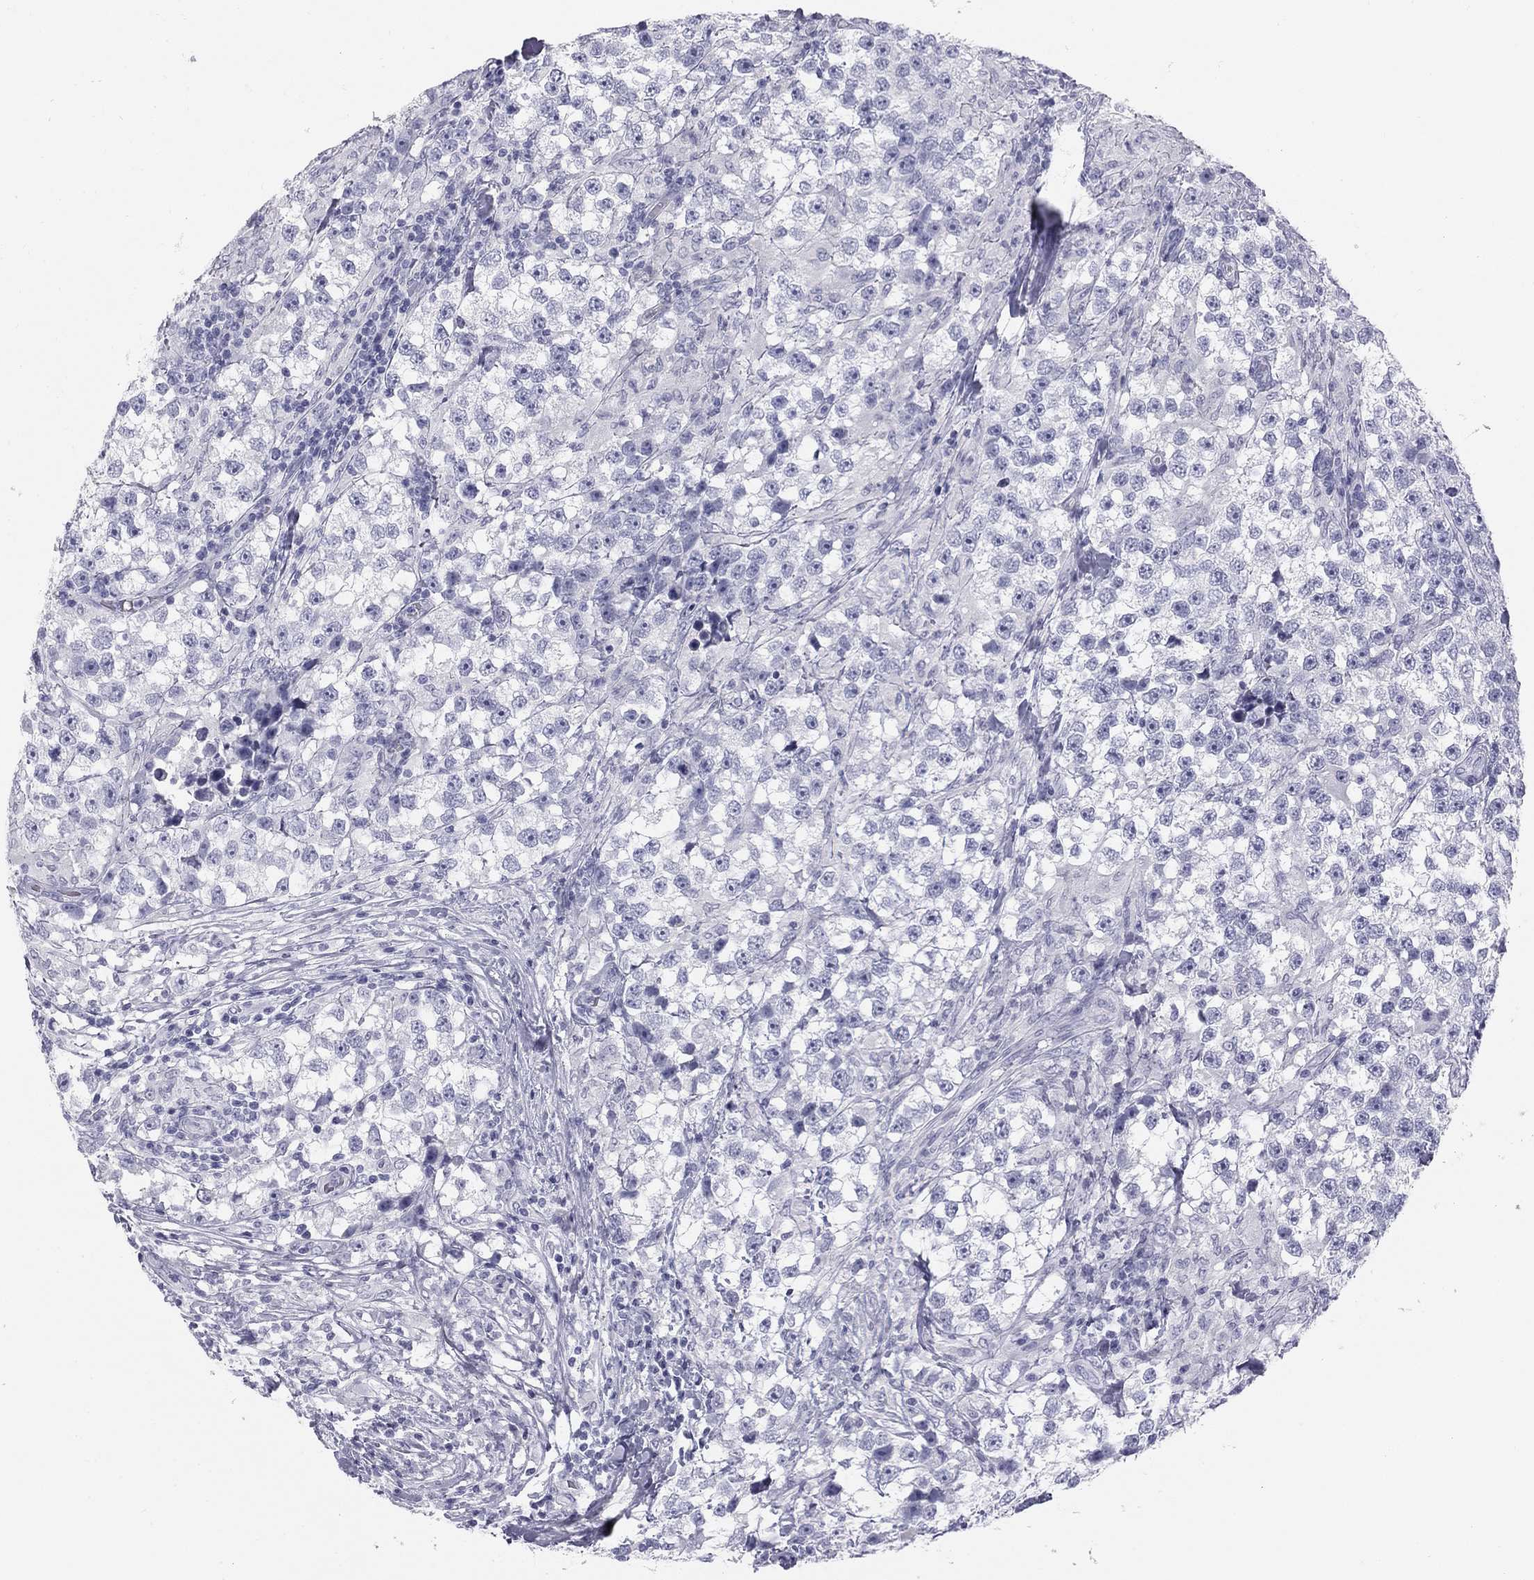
{"staining": {"intensity": "negative", "quantity": "none", "location": "none"}, "tissue": "testis cancer", "cell_type": "Tumor cells", "image_type": "cancer", "snomed": [{"axis": "morphology", "description": "Seminoma, NOS"}, {"axis": "topography", "description": "Testis"}], "caption": "Tumor cells show no significant protein expression in testis seminoma.", "gene": "SULT2B1", "patient": {"sex": "male", "age": 46}}